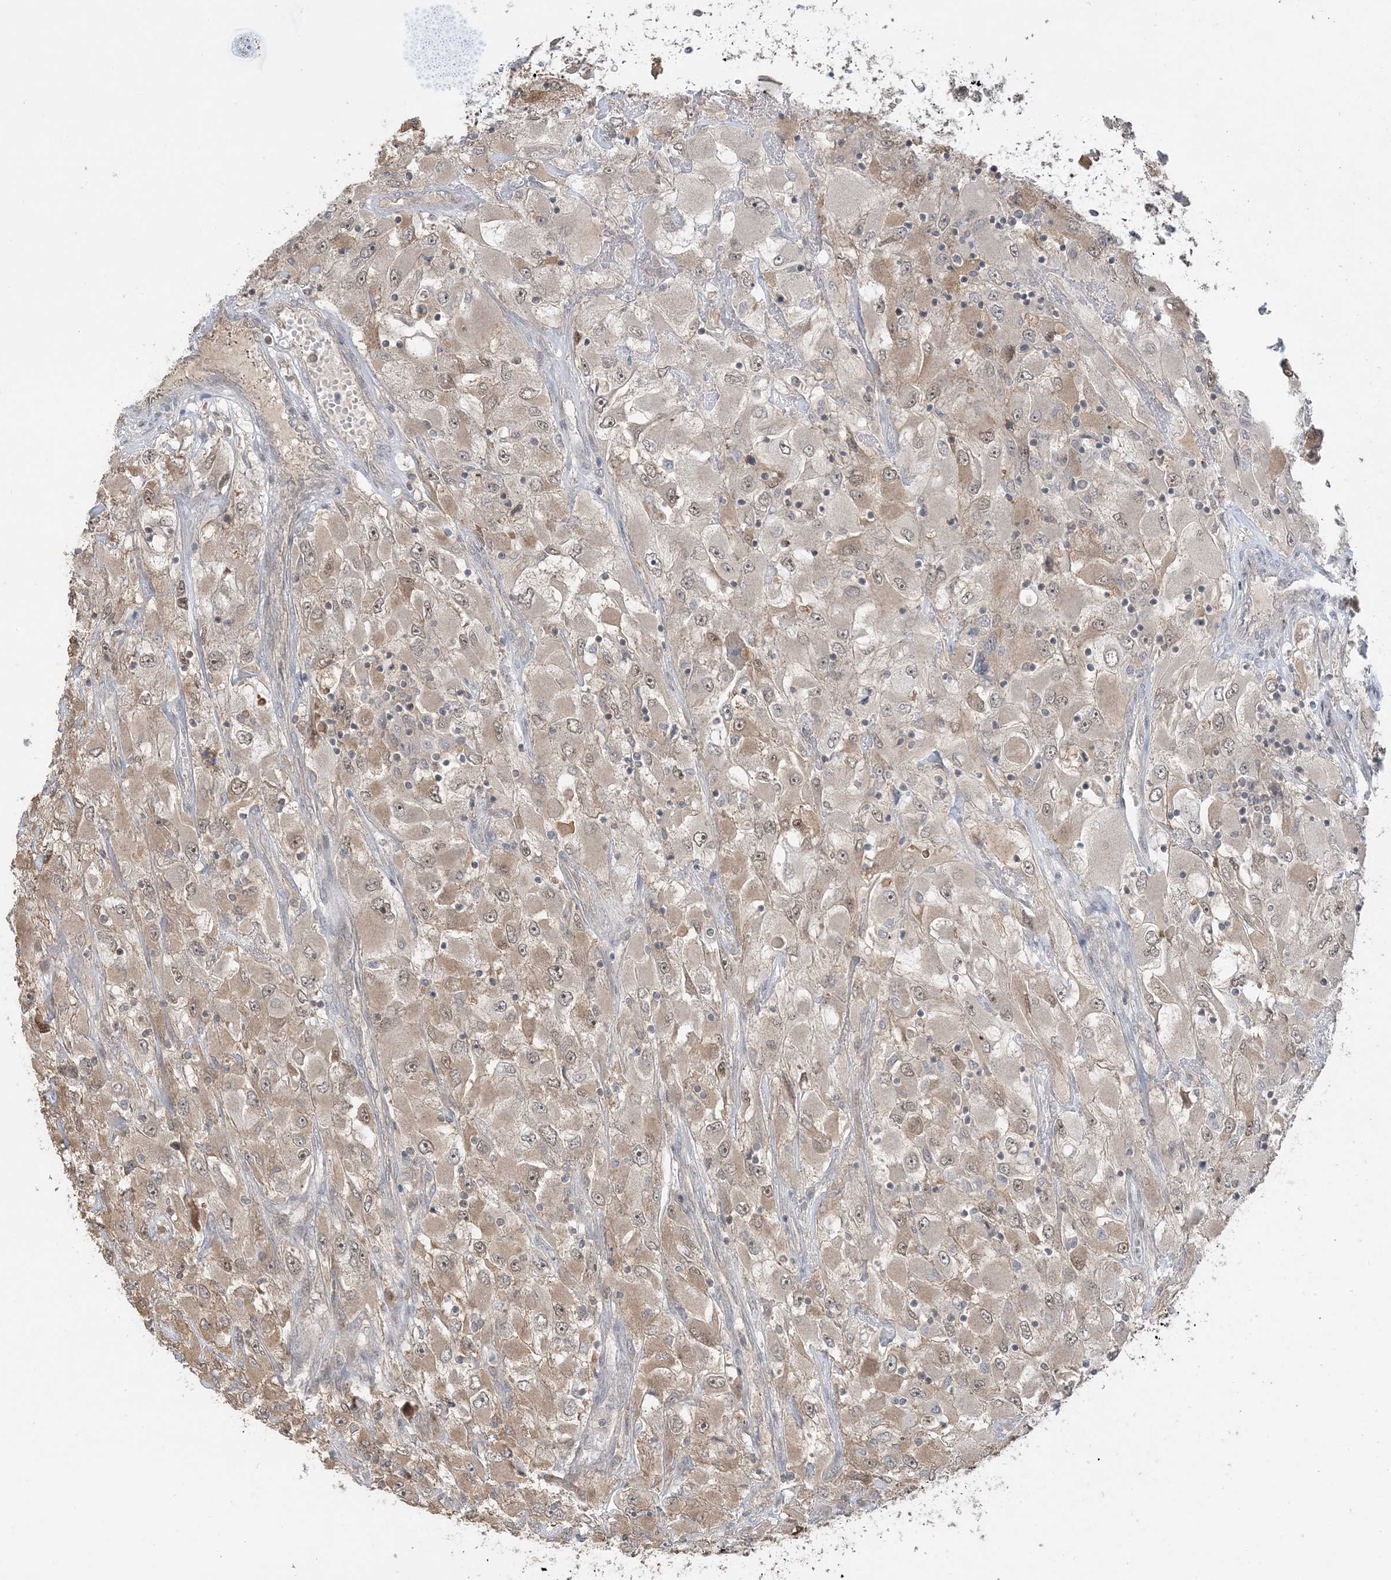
{"staining": {"intensity": "moderate", "quantity": ">75%", "location": "cytoplasmic/membranous"}, "tissue": "renal cancer", "cell_type": "Tumor cells", "image_type": "cancer", "snomed": [{"axis": "morphology", "description": "Adenocarcinoma, NOS"}, {"axis": "topography", "description": "Kidney"}], "caption": "Immunohistochemistry staining of renal cancer (adenocarcinoma), which displays medium levels of moderate cytoplasmic/membranous positivity in about >75% of tumor cells indicating moderate cytoplasmic/membranous protein positivity. The staining was performed using DAB (brown) for protein detection and nuclei were counterstained in hematoxylin (blue).", "gene": "PRRT3", "patient": {"sex": "female", "age": 52}}